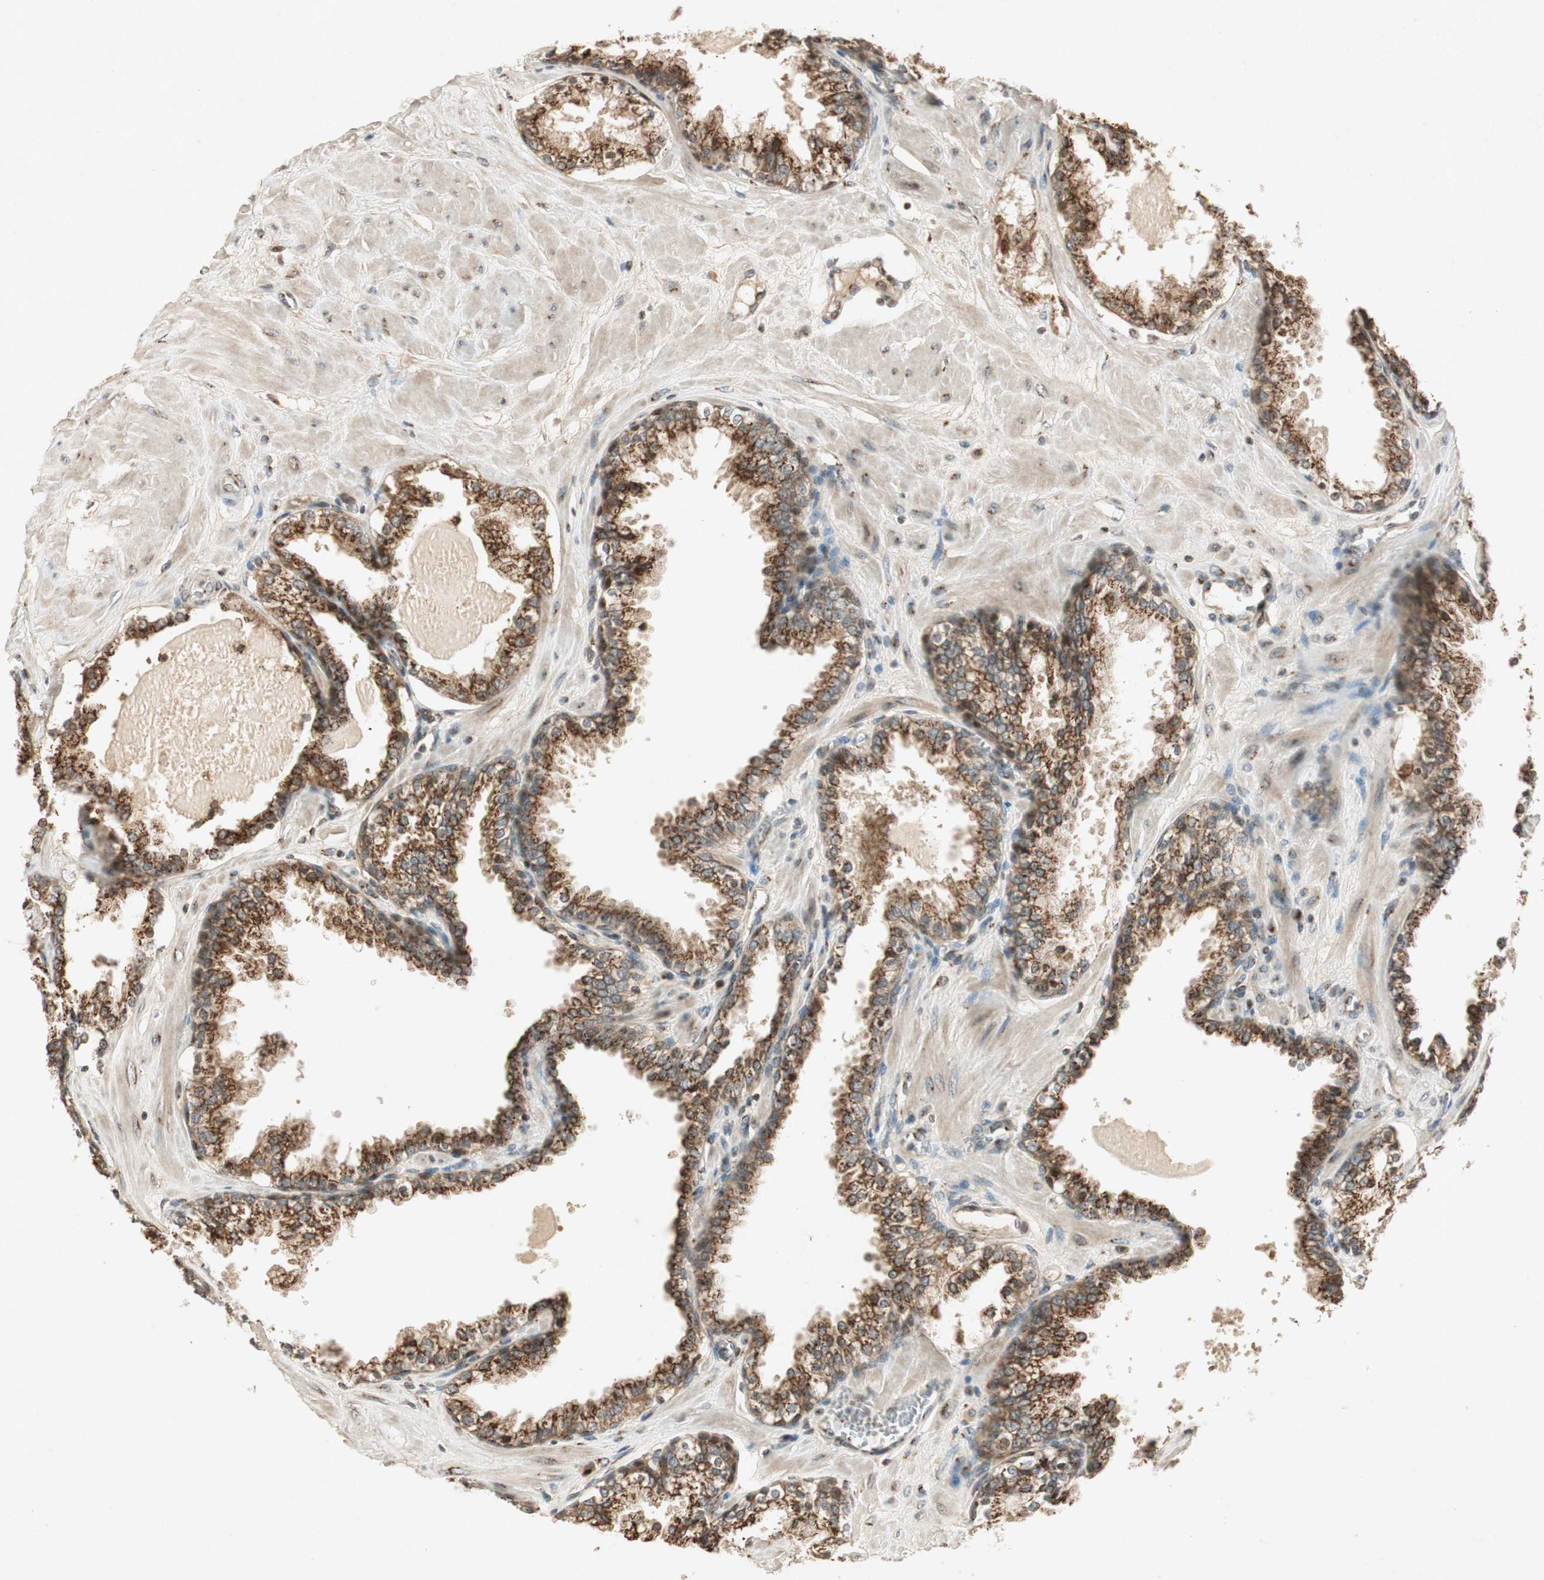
{"staining": {"intensity": "moderate", "quantity": ">75%", "location": "cytoplasmic/membranous"}, "tissue": "prostate", "cell_type": "Glandular cells", "image_type": "normal", "snomed": [{"axis": "morphology", "description": "Normal tissue, NOS"}, {"axis": "topography", "description": "Prostate"}], "caption": "Moderate cytoplasmic/membranous protein positivity is seen in approximately >75% of glandular cells in prostate.", "gene": "NEO1", "patient": {"sex": "male", "age": 51}}